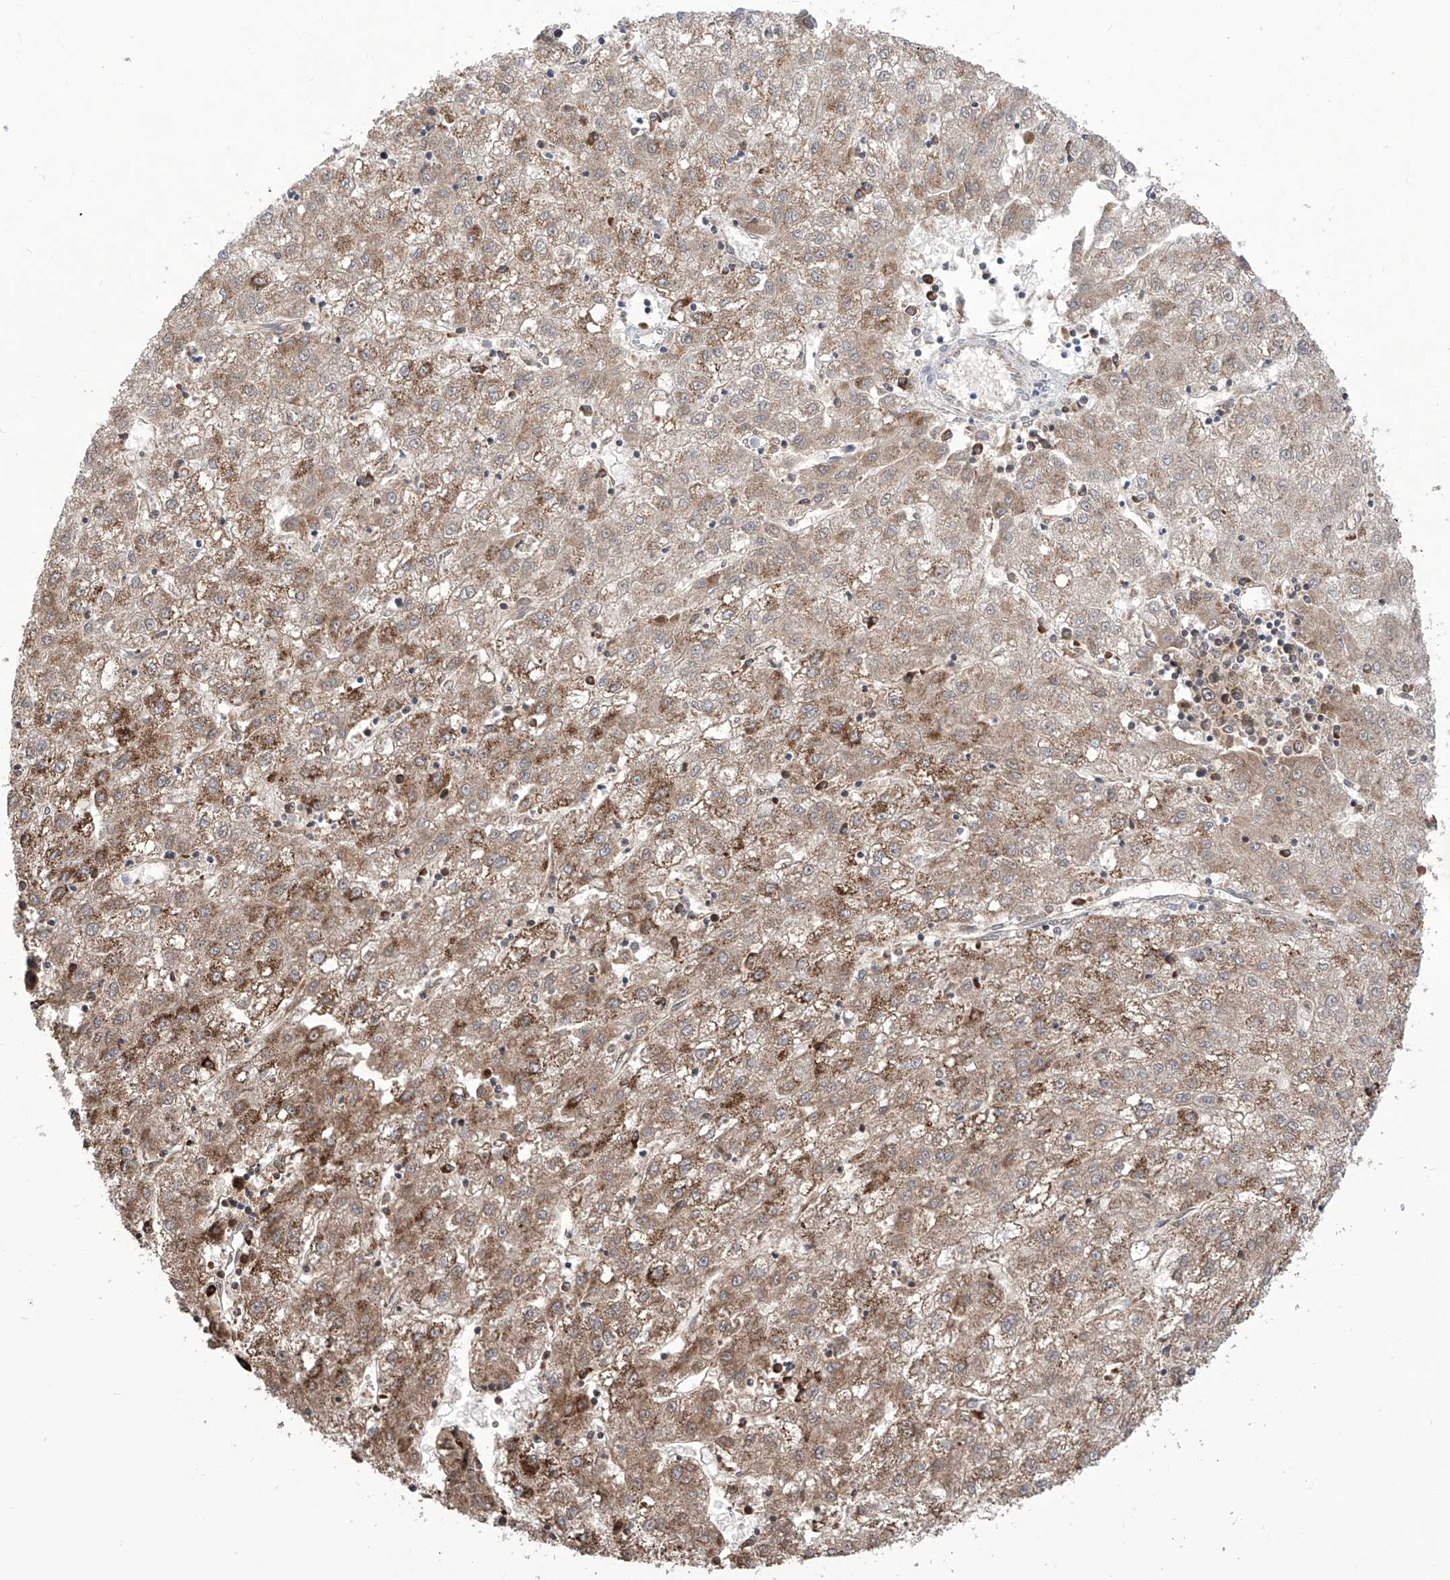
{"staining": {"intensity": "strong", "quantity": "25%-75%", "location": "cytoplasmic/membranous"}, "tissue": "liver cancer", "cell_type": "Tumor cells", "image_type": "cancer", "snomed": [{"axis": "morphology", "description": "Carcinoma, Hepatocellular, NOS"}, {"axis": "topography", "description": "Liver"}], "caption": "Tumor cells display strong cytoplasmic/membranous expression in approximately 25%-75% of cells in hepatocellular carcinoma (liver).", "gene": "ALDH6A1", "patient": {"sex": "male", "age": 72}}